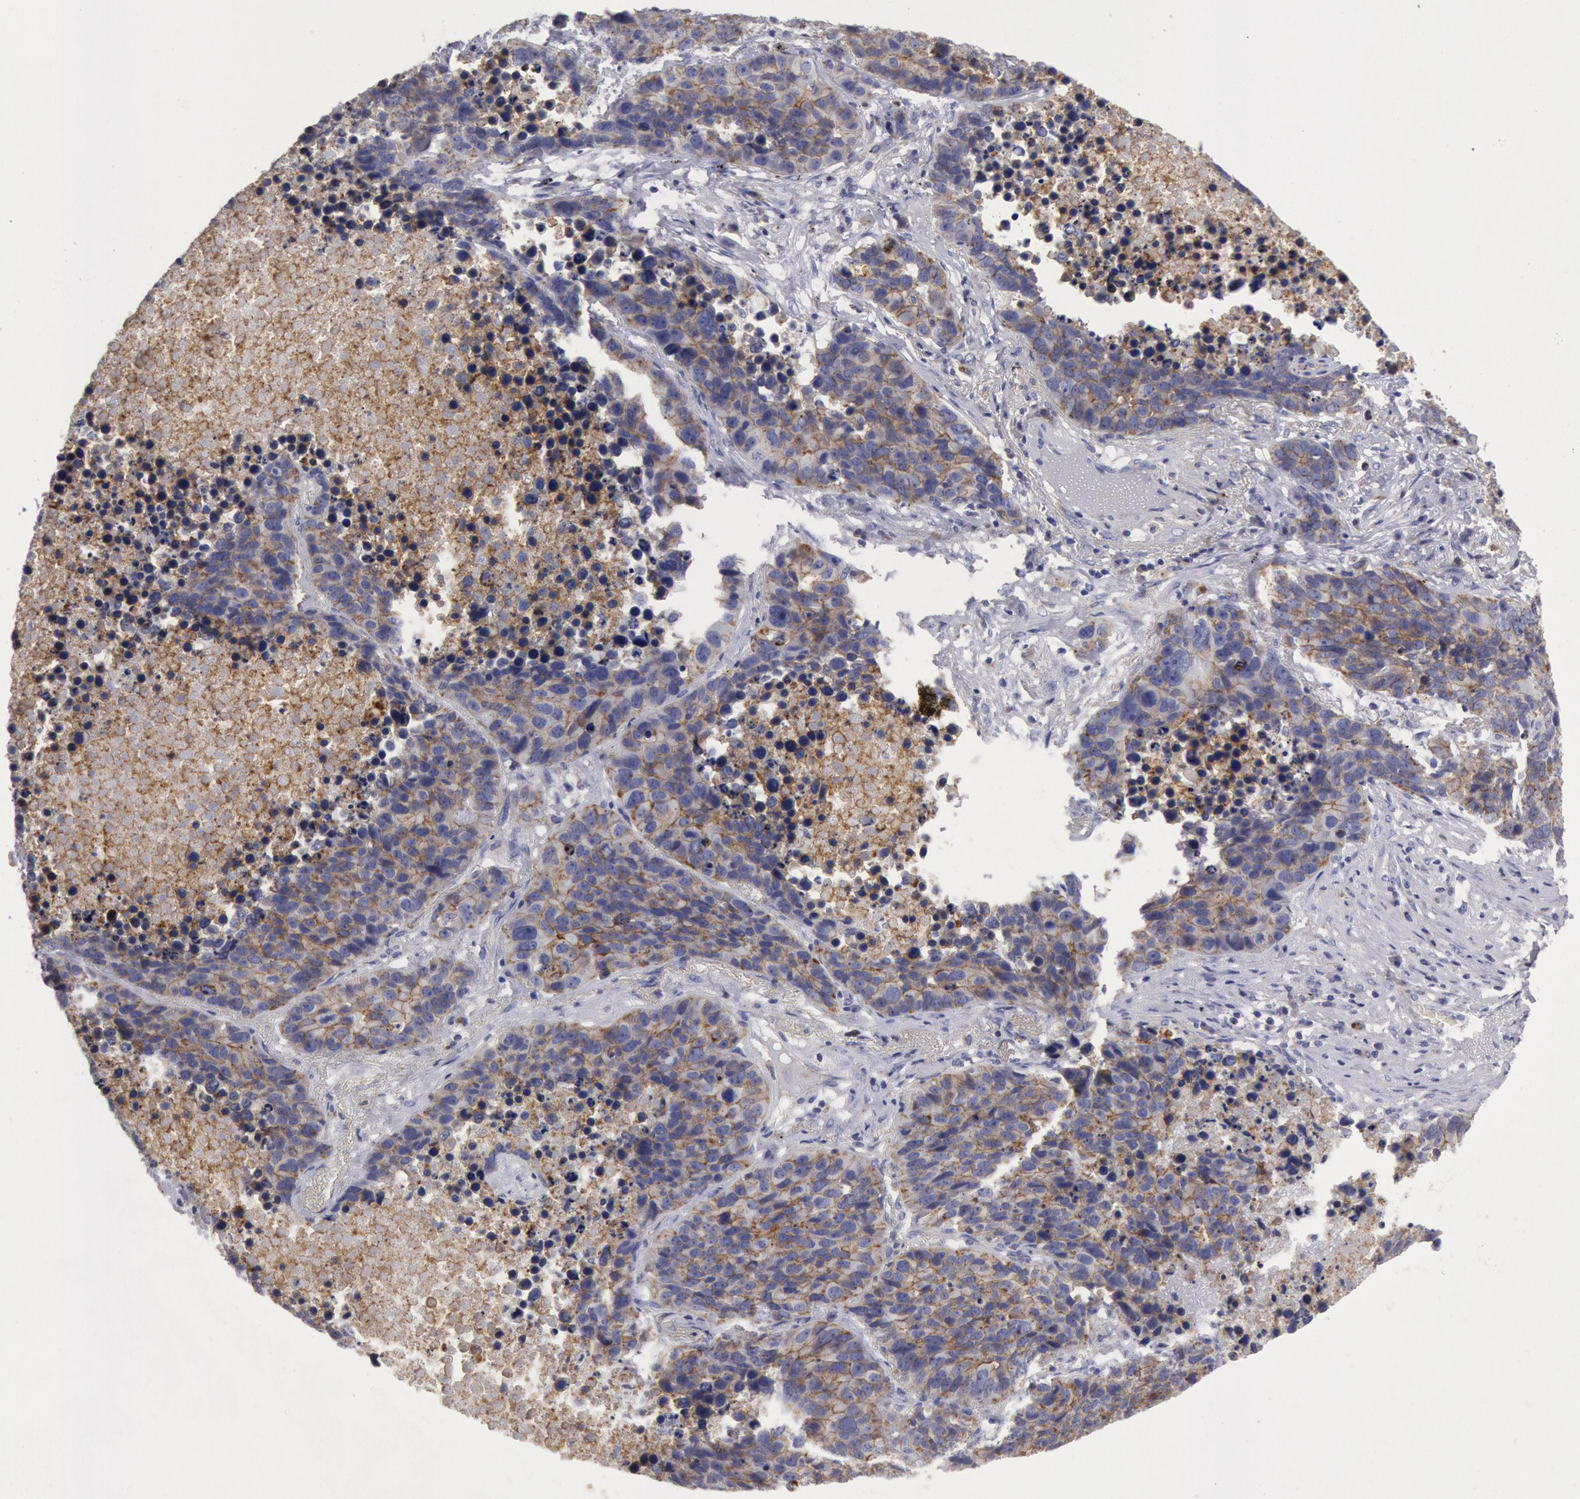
{"staining": {"intensity": "negative", "quantity": "none", "location": "none"}, "tissue": "lung cancer", "cell_type": "Tumor cells", "image_type": "cancer", "snomed": [{"axis": "morphology", "description": "Carcinoid, malignant, NOS"}, {"axis": "topography", "description": "Lung"}], "caption": "Immunohistochemistry micrograph of neoplastic tissue: carcinoid (malignant) (lung) stained with DAB (3,3'-diaminobenzidine) reveals no significant protein positivity in tumor cells.", "gene": "FLOT1", "patient": {"sex": "male", "age": 60}}